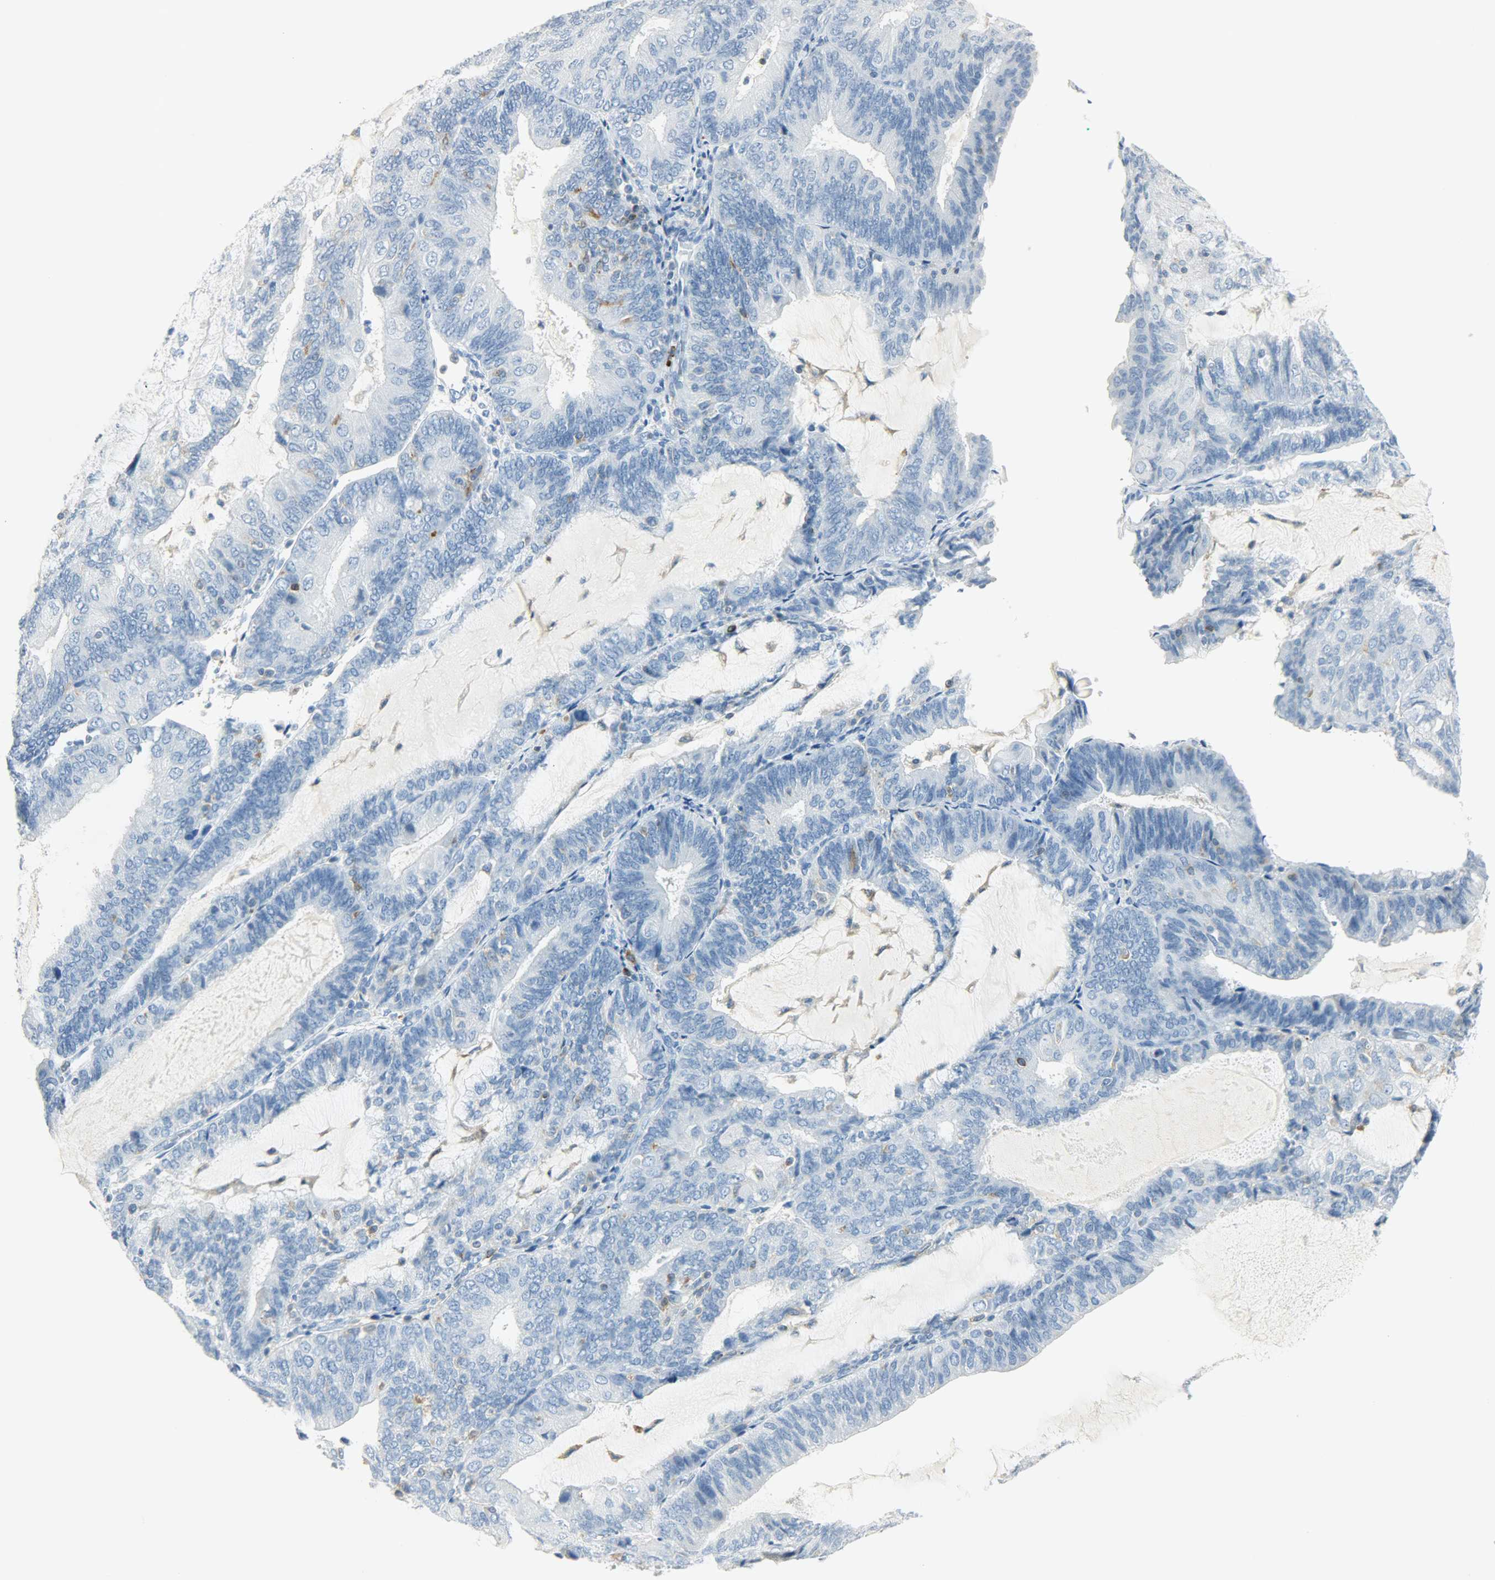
{"staining": {"intensity": "negative", "quantity": "none", "location": "none"}, "tissue": "endometrial cancer", "cell_type": "Tumor cells", "image_type": "cancer", "snomed": [{"axis": "morphology", "description": "Adenocarcinoma, NOS"}, {"axis": "topography", "description": "Endometrium"}], "caption": "The immunohistochemistry (IHC) micrograph has no significant staining in tumor cells of endometrial cancer tissue.", "gene": "PTPN6", "patient": {"sex": "female", "age": 81}}